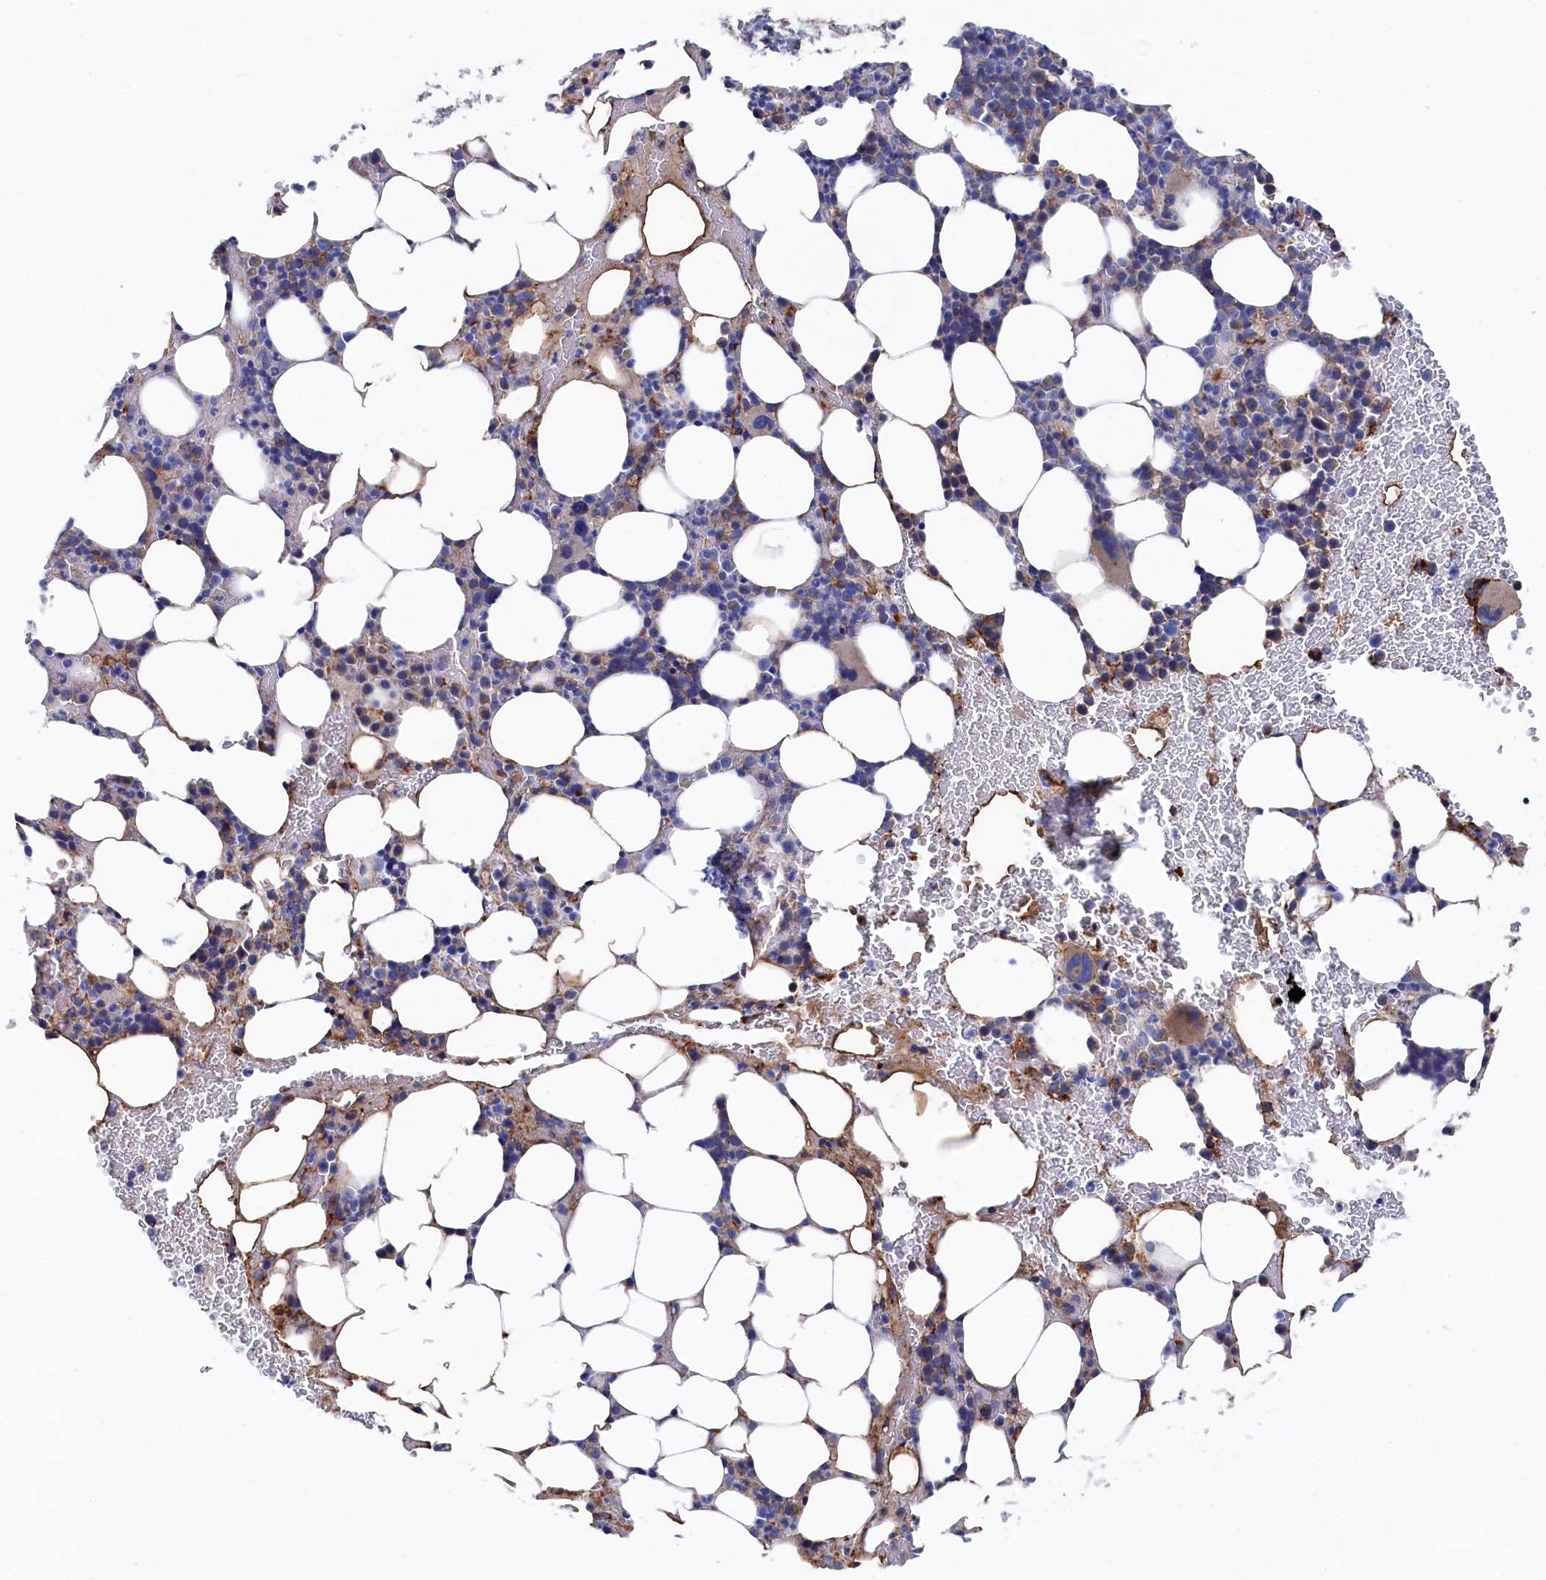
{"staining": {"intensity": "moderate", "quantity": "<25%", "location": "cytoplasmic/membranous"}, "tissue": "bone marrow", "cell_type": "Hematopoietic cells", "image_type": "normal", "snomed": [{"axis": "morphology", "description": "Normal tissue, NOS"}, {"axis": "topography", "description": "Bone marrow"}], "caption": "The immunohistochemical stain labels moderate cytoplasmic/membranous expression in hematopoietic cells of unremarkable bone marrow. The staining was performed using DAB, with brown indicating positive protein expression. Nuclei are stained blue with hematoxylin.", "gene": "C12orf73", "patient": {"sex": "male", "age": 78}}